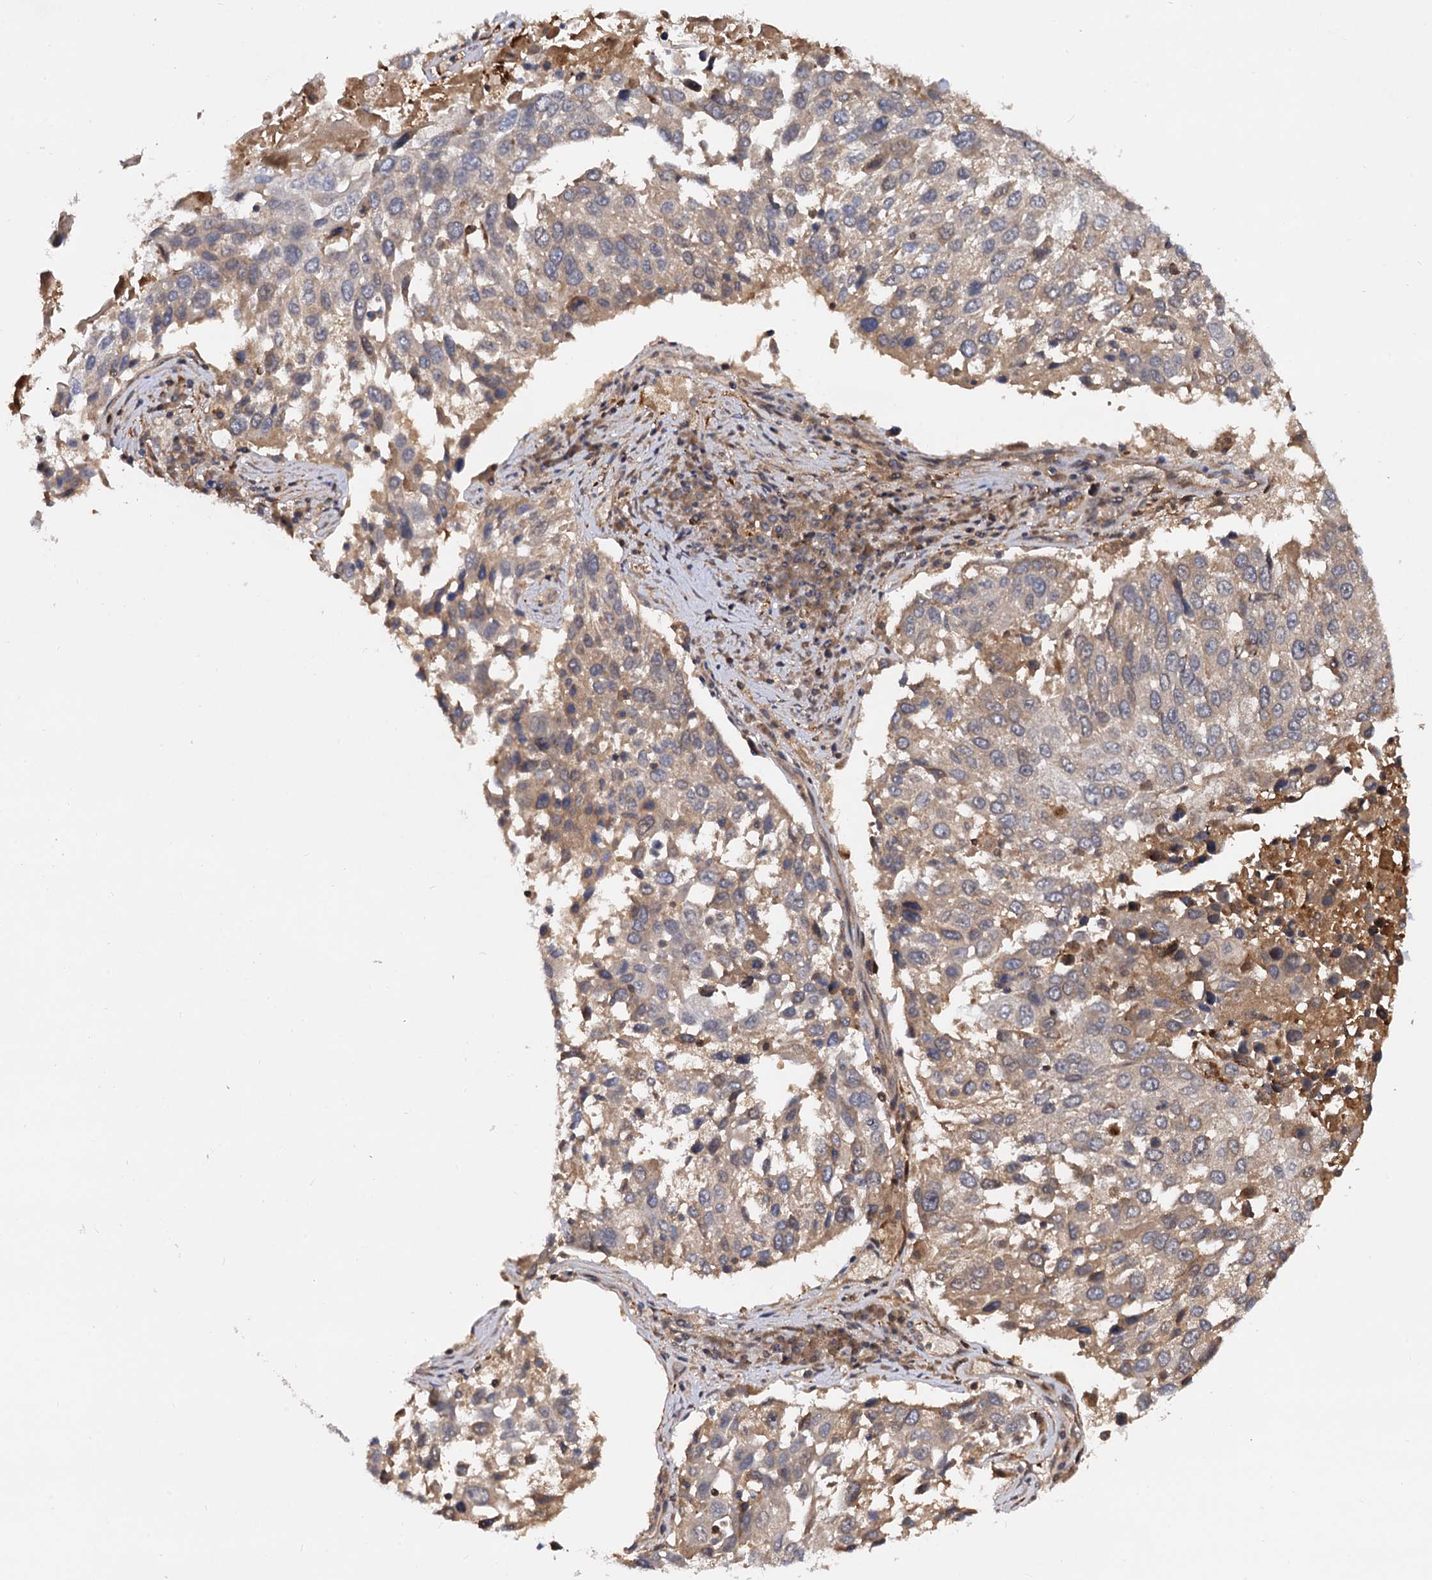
{"staining": {"intensity": "weak", "quantity": "25%-75%", "location": "cytoplasmic/membranous"}, "tissue": "lung cancer", "cell_type": "Tumor cells", "image_type": "cancer", "snomed": [{"axis": "morphology", "description": "Squamous cell carcinoma, NOS"}, {"axis": "topography", "description": "Lung"}], "caption": "The histopathology image exhibits immunohistochemical staining of lung cancer. There is weak cytoplasmic/membranous expression is present in approximately 25%-75% of tumor cells. (DAB = brown stain, brightfield microscopy at high magnification).", "gene": "SELENOP", "patient": {"sex": "male", "age": 65}}